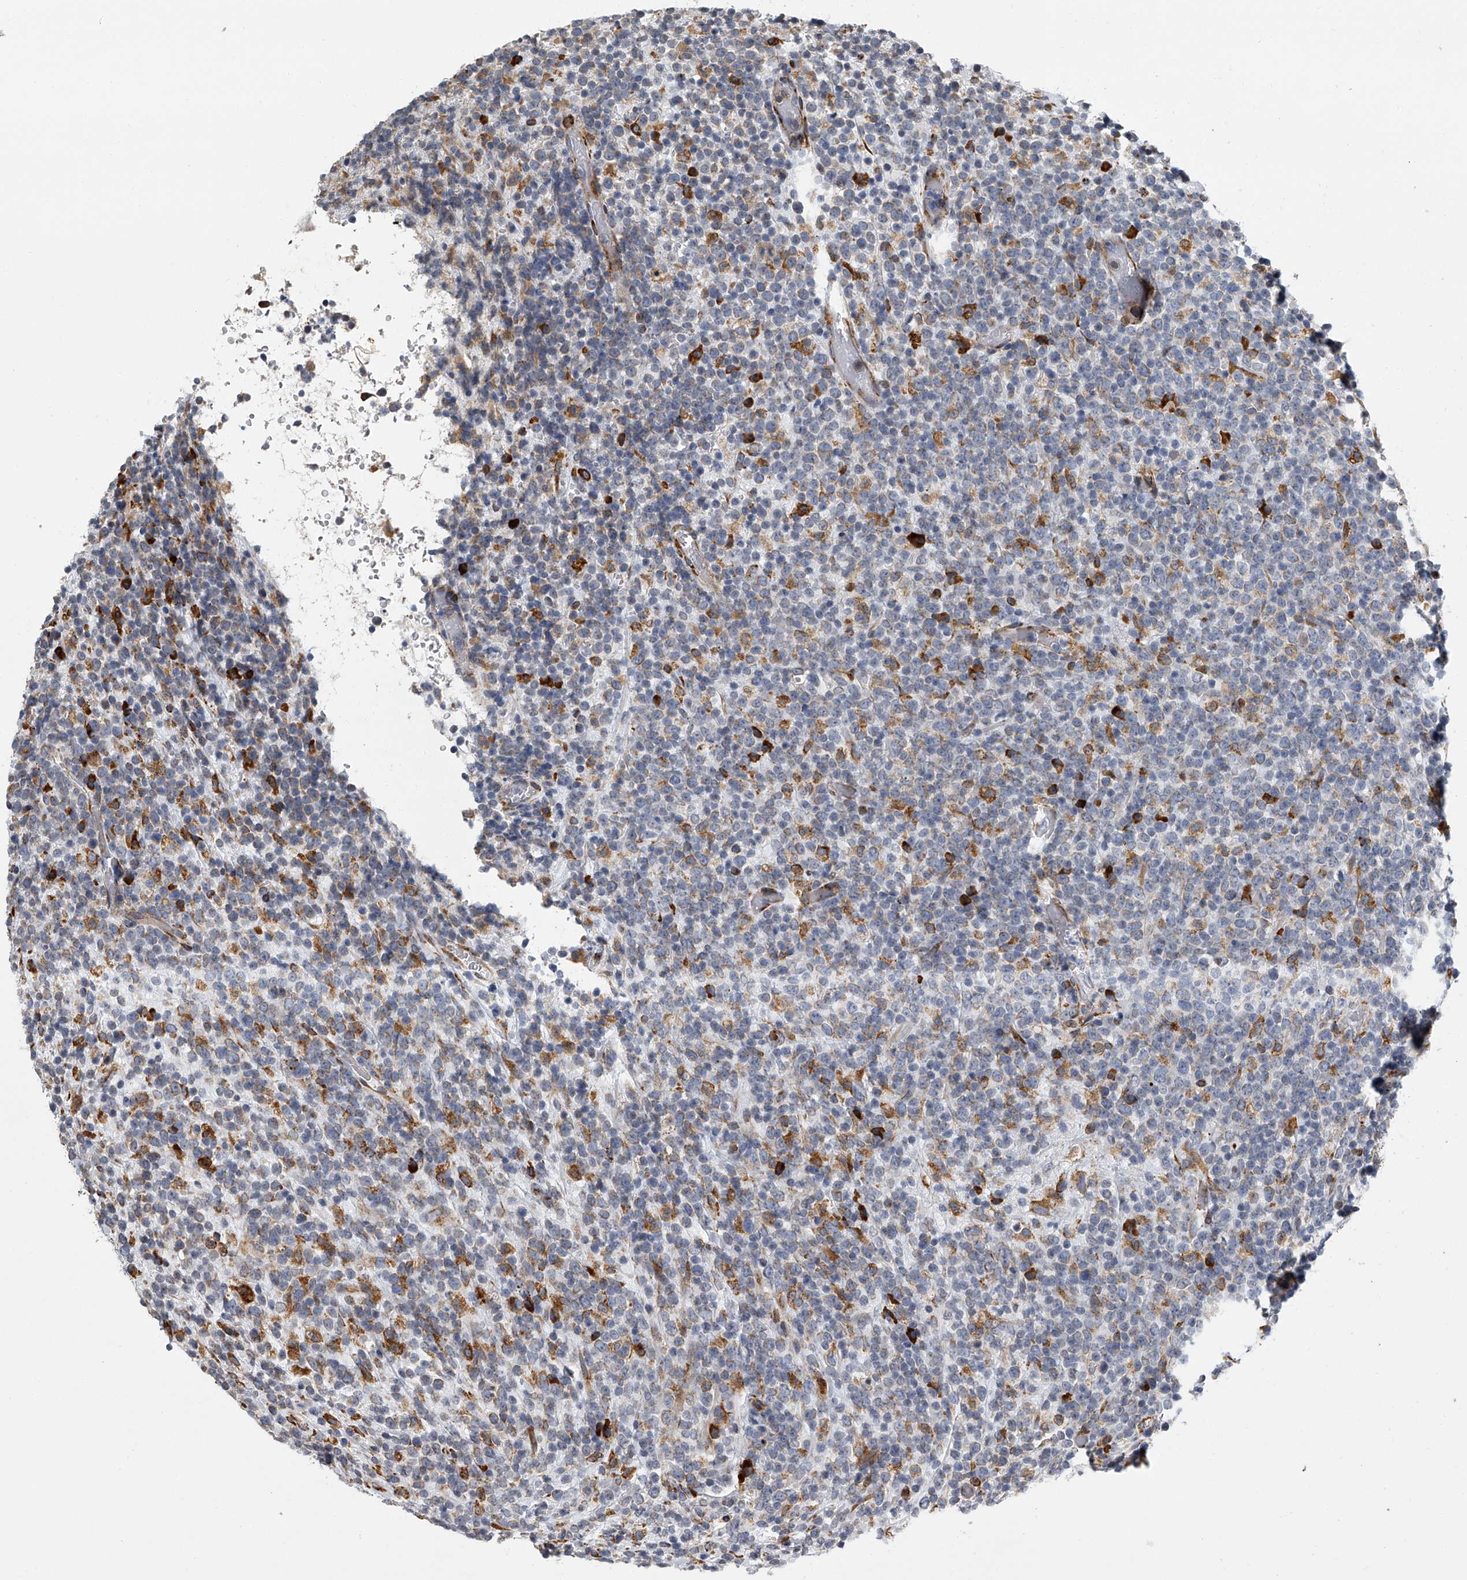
{"staining": {"intensity": "negative", "quantity": "none", "location": "none"}, "tissue": "lymphoma", "cell_type": "Tumor cells", "image_type": "cancer", "snomed": [{"axis": "morphology", "description": "Malignant lymphoma, non-Hodgkin's type, High grade"}, {"axis": "topography", "description": "Colon"}], "caption": "This image is of malignant lymphoma, non-Hodgkin's type (high-grade) stained with IHC to label a protein in brown with the nuclei are counter-stained blue. There is no staining in tumor cells.", "gene": "TMEM63C", "patient": {"sex": "female", "age": 53}}